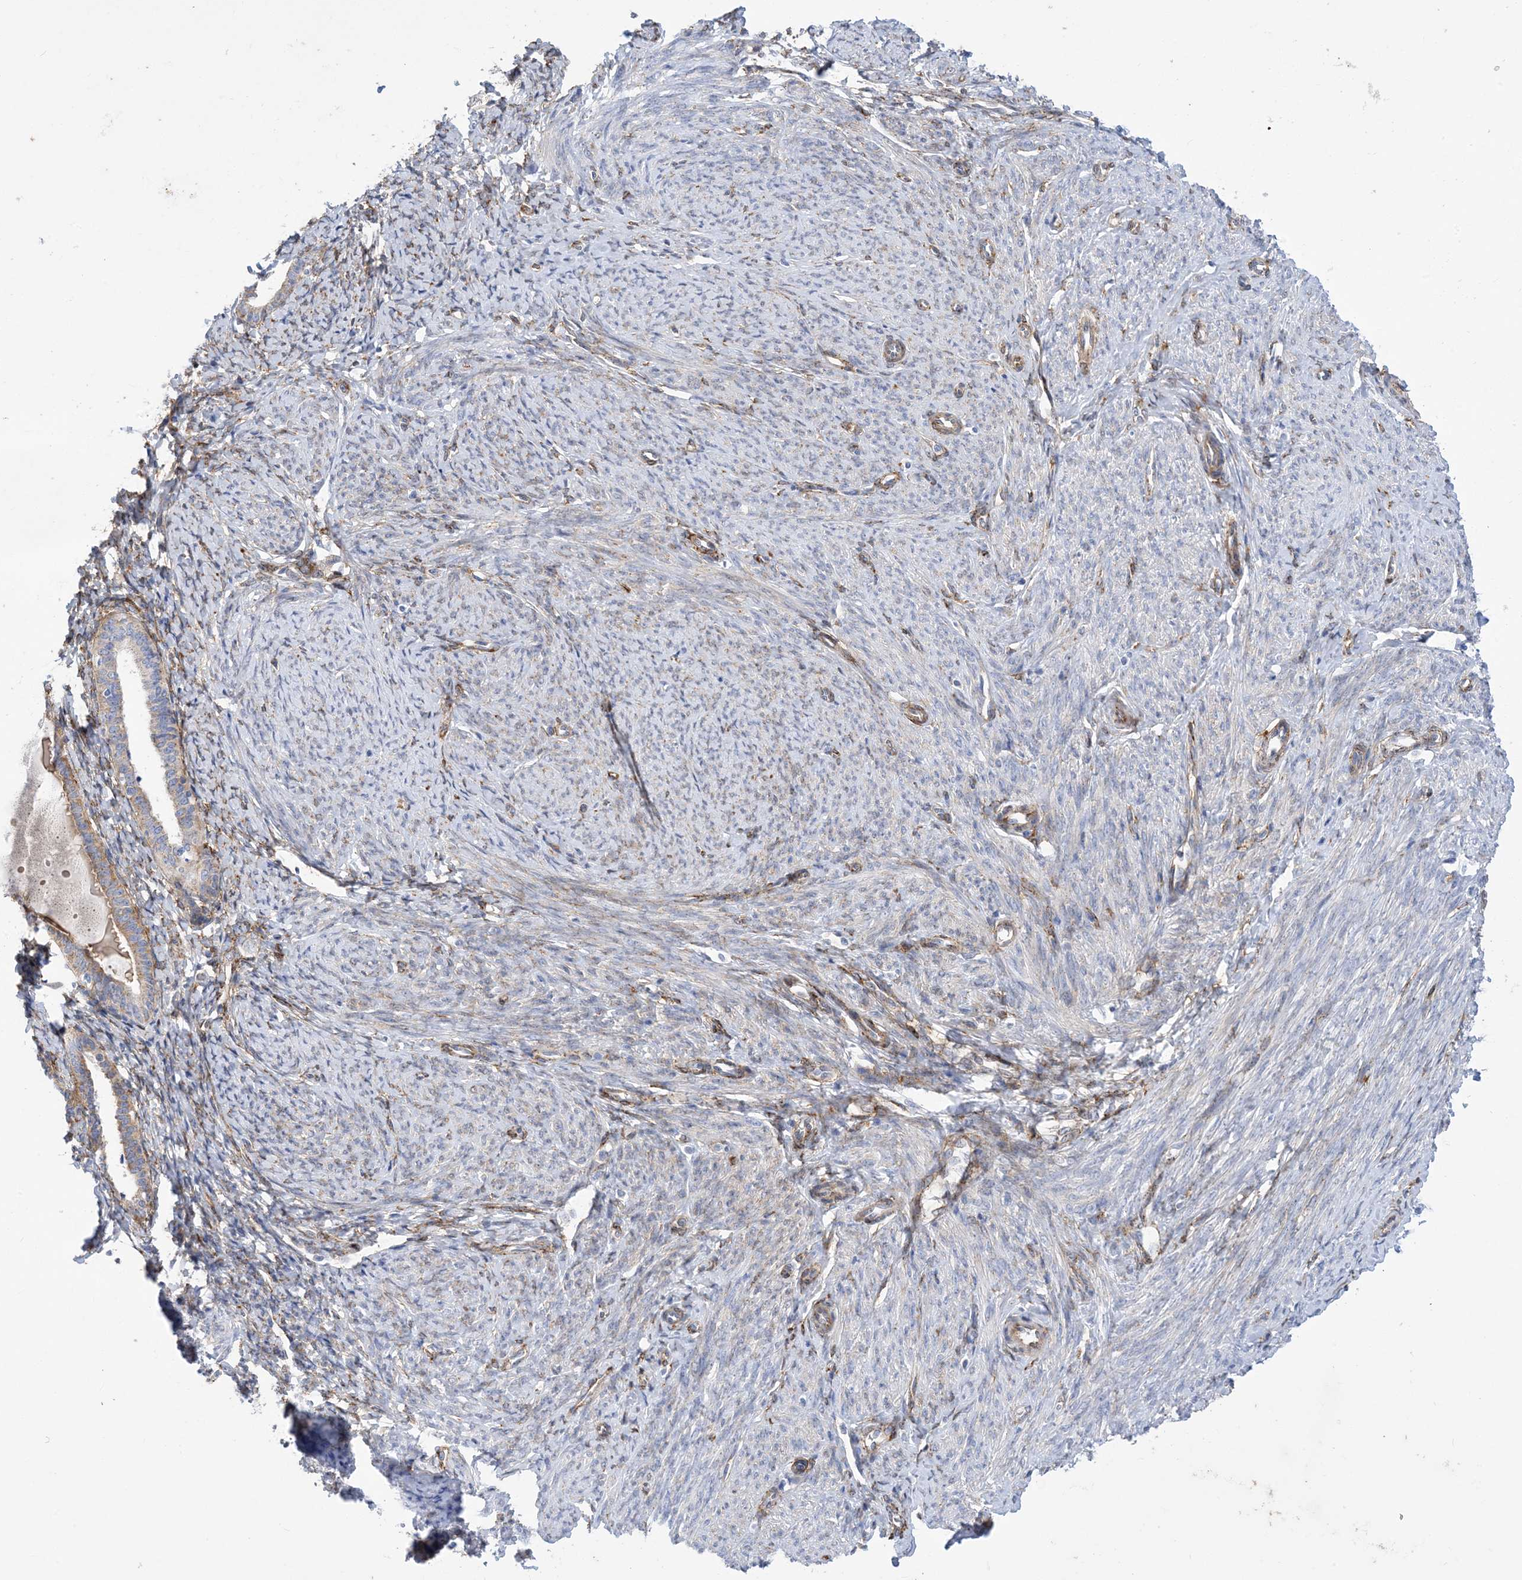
{"staining": {"intensity": "moderate", "quantity": "<25%", "location": "cytoplasmic/membranous"}, "tissue": "endometrium", "cell_type": "Cells in endometrial stroma", "image_type": "normal", "snomed": [{"axis": "morphology", "description": "Normal tissue, NOS"}, {"axis": "topography", "description": "Endometrium"}], "caption": "Immunohistochemical staining of normal endometrium demonstrates <25% levels of moderate cytoplasmic/membranous protein positivity in approximately <25% of cells in endometrial stroma. Ihc stains the protein of interest in brown and the nuclei are stained blue.", "gene": "RBMS3", "patient": {"sex": "female", "age": 72}}